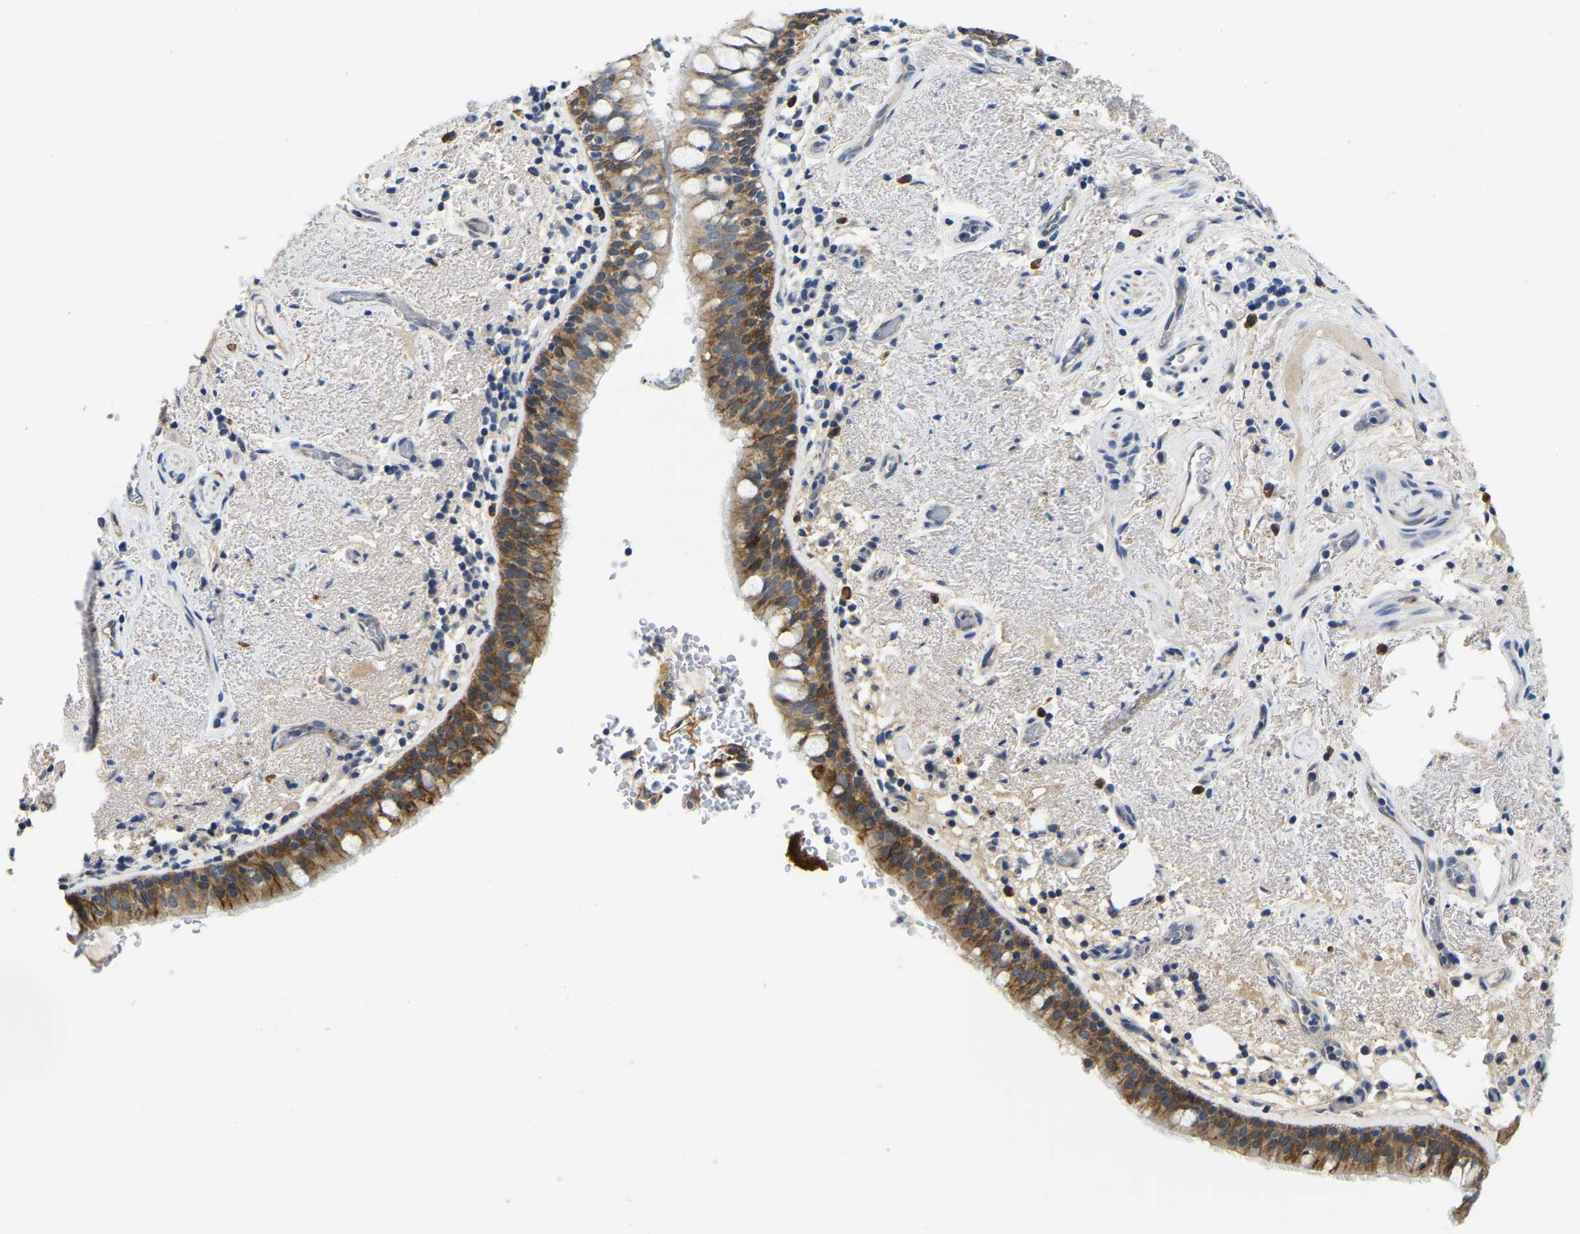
{"staining": {"intensity": "moderate", "quantity": ">75%", "location": "cytoplasmic/membranous"}, "tissue": "bronchus", "cell_type": "Respiratory epithelial cells", "image_type": "normal", "snomed": [{"axis": "morphology", "description": "Normal tissue, NOS"}, {"axis": "morphology", "description": "Inflammation, NOS"}, {"axis": "topography", "description": "Cartilage tissue"}, {"axis": "topography", "description": "Bronchus"}], "caption": "Moderate cytoplasmic/membranous protein staining is seen in about >75% of respiratory epithelial cells in bronchus. (IHC, brightfield microscopy, high magnification).", "gene": "ITGA2", "patient": {"sex": "male", "age": 77}}